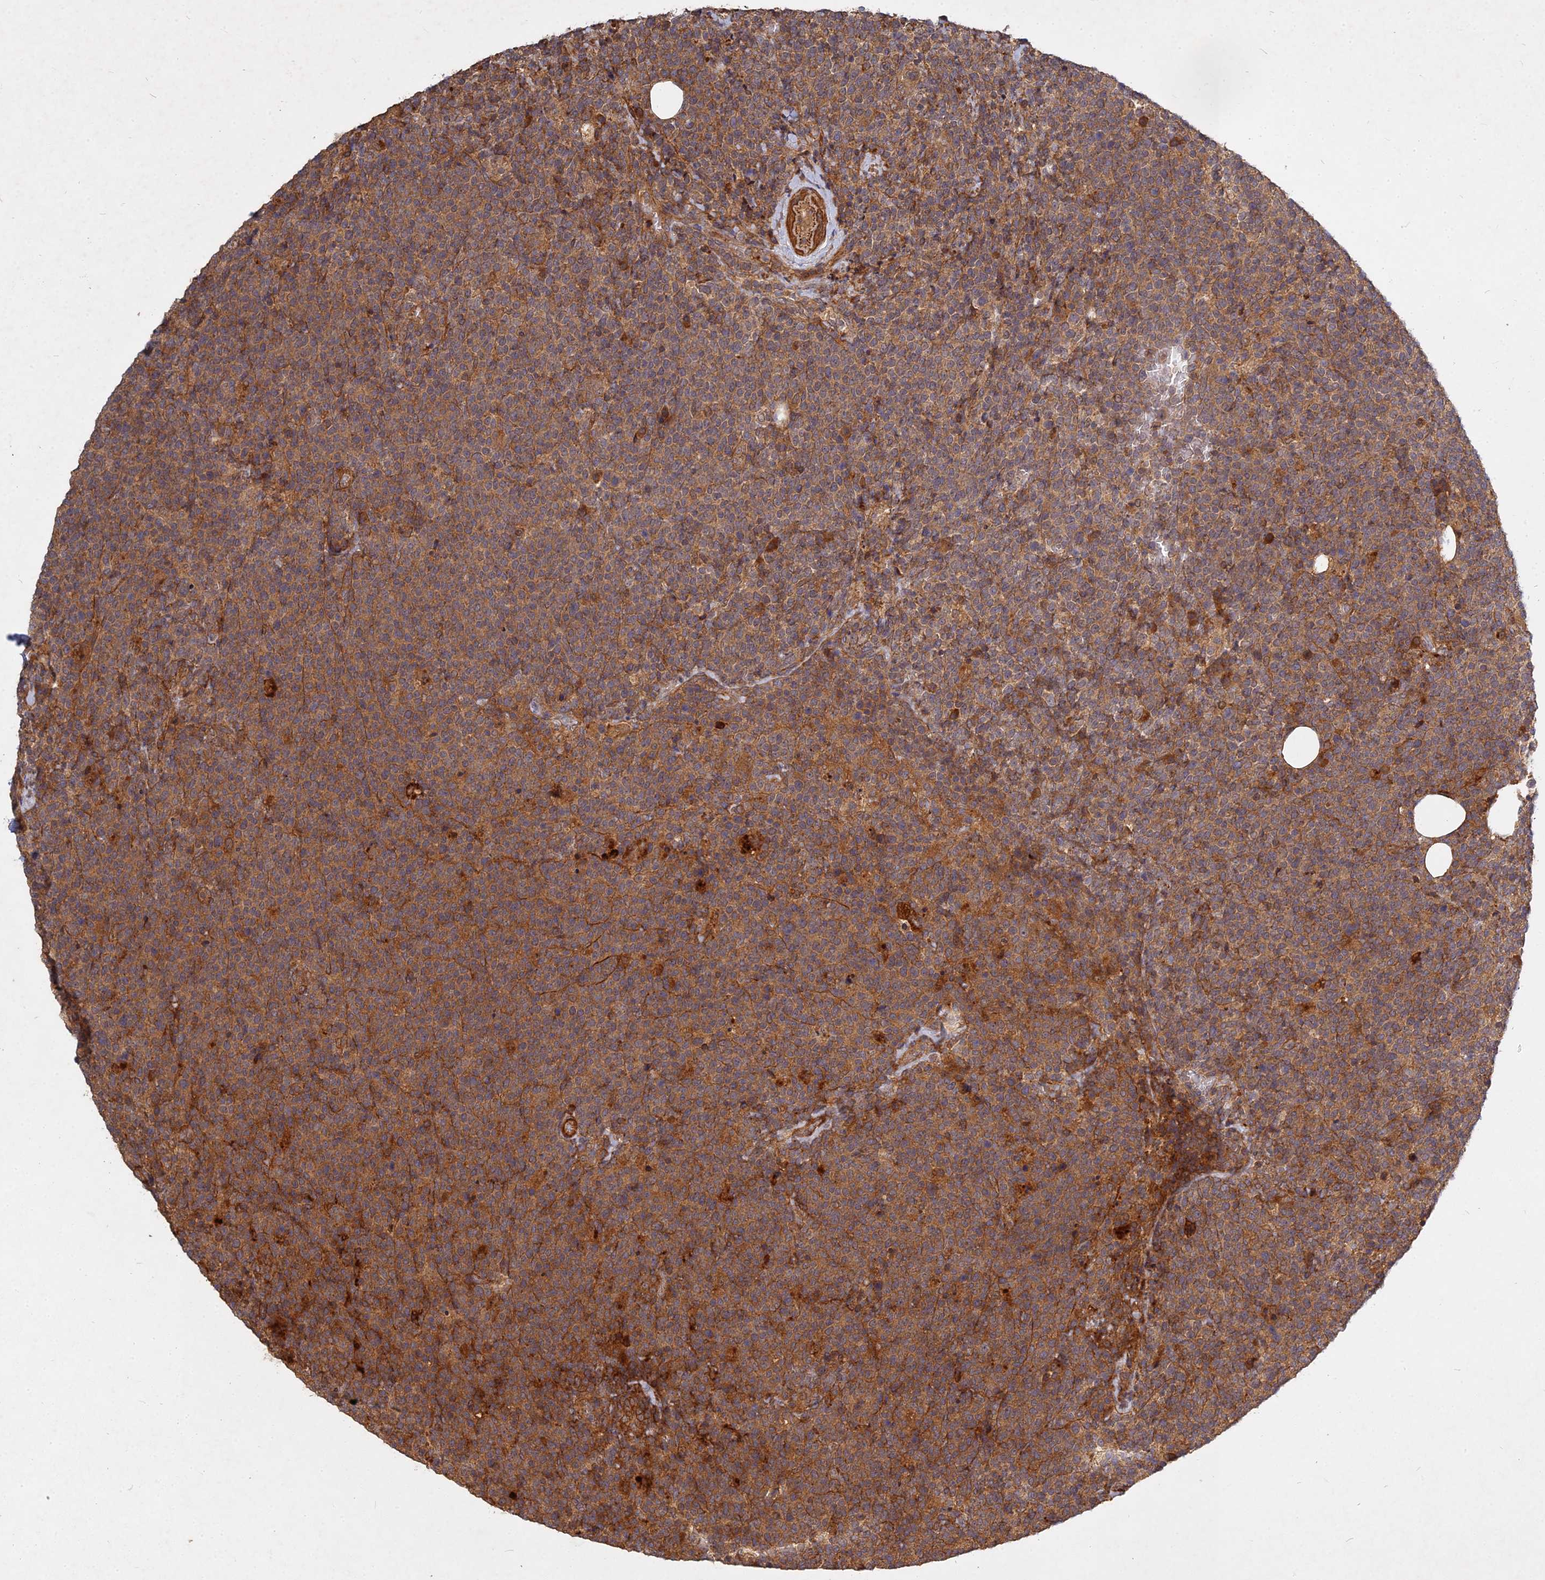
{"staining": {"intensity": "moderate", "quantity": ">75%", "location": "cytoplasmic/membranous"}, "tissue": "lymphoma", "cell_type": "Tumor cells", "image_type": "cancer", "snomed": [{"axis": "morphology", "description": "Malignant lymphoma, non-Hodgkin's type, High grade"}, {"axis": "topography", "description": "Lymph node"}], "caption": "Immunohistochemistry (DAB (3,3'-diaminobenzidine)) staining of human malignant lymphoma, non-Hodgkin's type (high-grade) shows moderate cytoplasmic/membranous protein positivity in approximately >75% of tumor cells.", "gene": "UBE2W", "patient": {"sex": "male", "age": 61}}